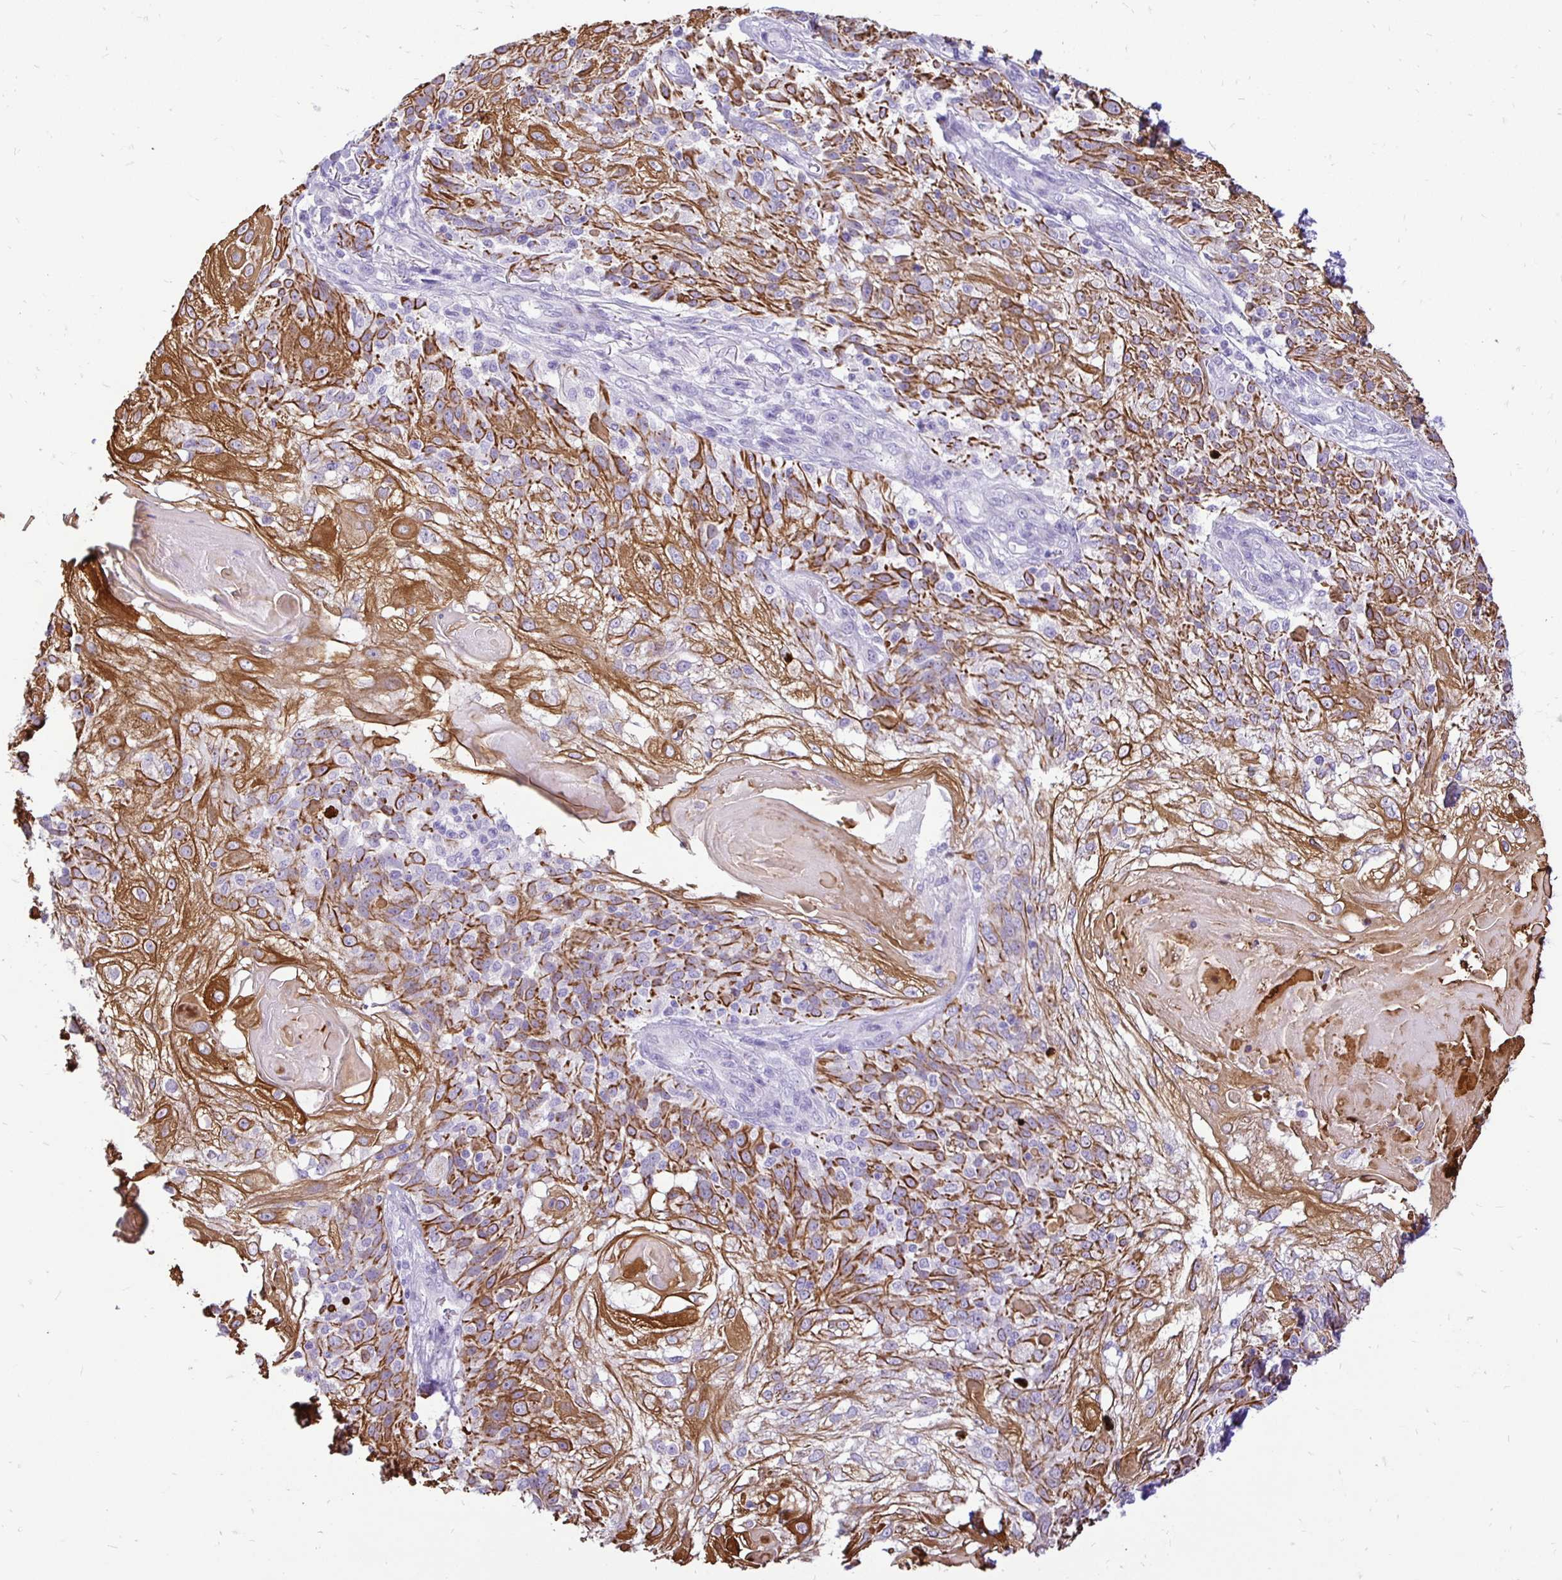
{"staining": {"intensity": "strong", "quantity": ">75%", "location": "cytoplasmic/membranous"}, "tissue": "skin cancer", "cell_type": "Tumor cells", "image_type": "cancer", "snomed": [{"axis": "morphology", "description": "Normal tissue, NOS"}, {"axis": "morphology", "description": "Squamous cell carcinoma, NOS"}, {"axis": "topography", "description": "Skin"}], "caption": "Strong cytoplasmic/membranous positivity for a protein is seen in approximately >75% of tumor cells of squamous cell carcinoma (skin) using immunohistochemistry.", "gene": "TAF1D", "patient": {"sex": "female", "age": 83}}